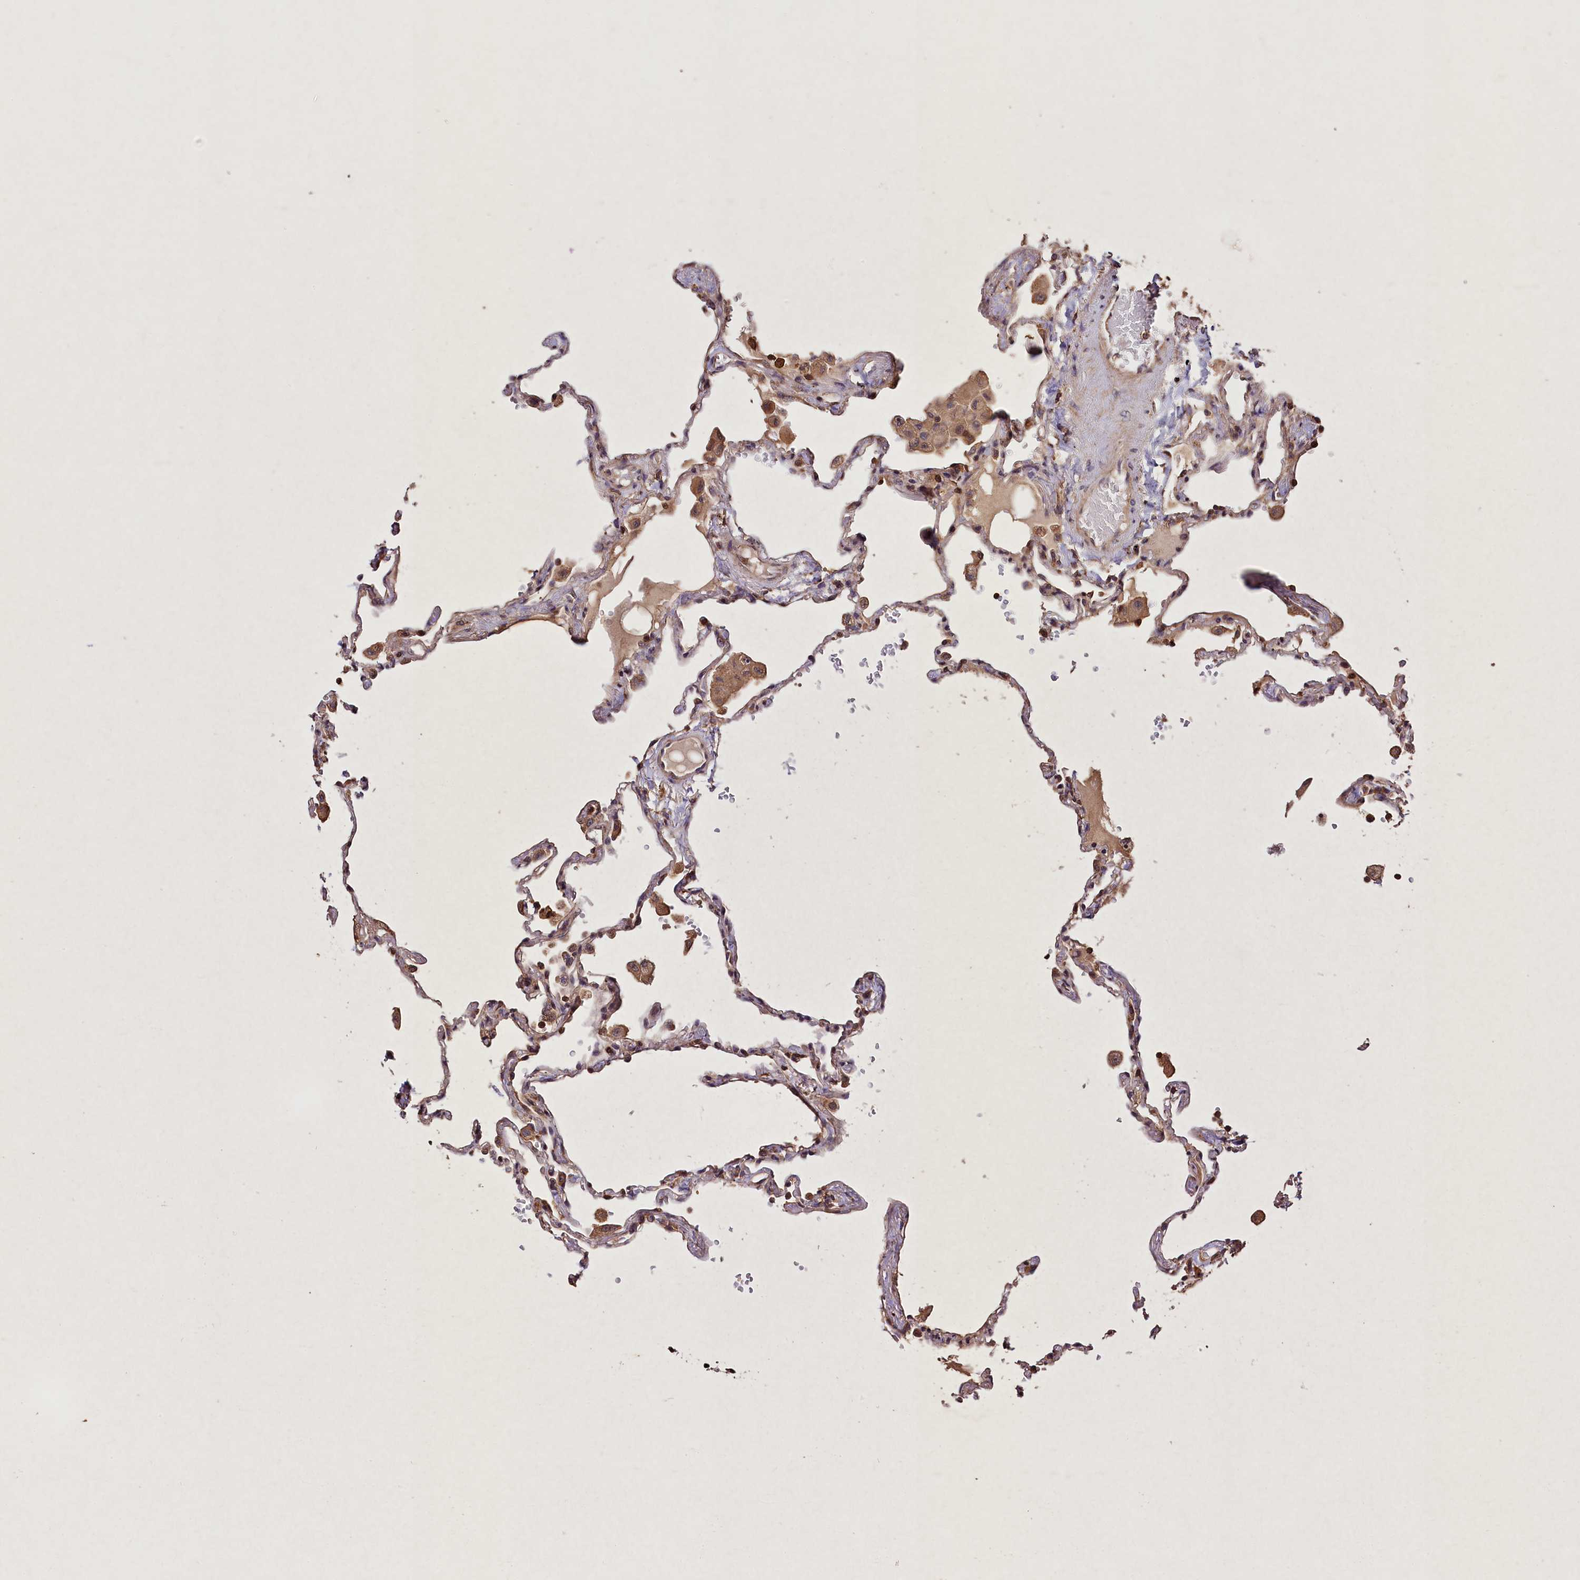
{"staining": {"intensity": "weak", "quantity": ">75%", "location": "cytoplasmic/membranous"}, "tissue": "lung", "cell_type": "Alveolar cells", "image_type": "normal", "snomed": [{"axis": "morphology", "description": "Normal tissue, NOS"}, {"axis": "topography", "description": "Lung"}], "caption": "Lung stained with a brown dye reveals weak cytoplasmic/membranous positive expression in approximately >75% of alveolar cells.", "gene": "KPTN", "patient": {"sex": "female", "age": 67}}